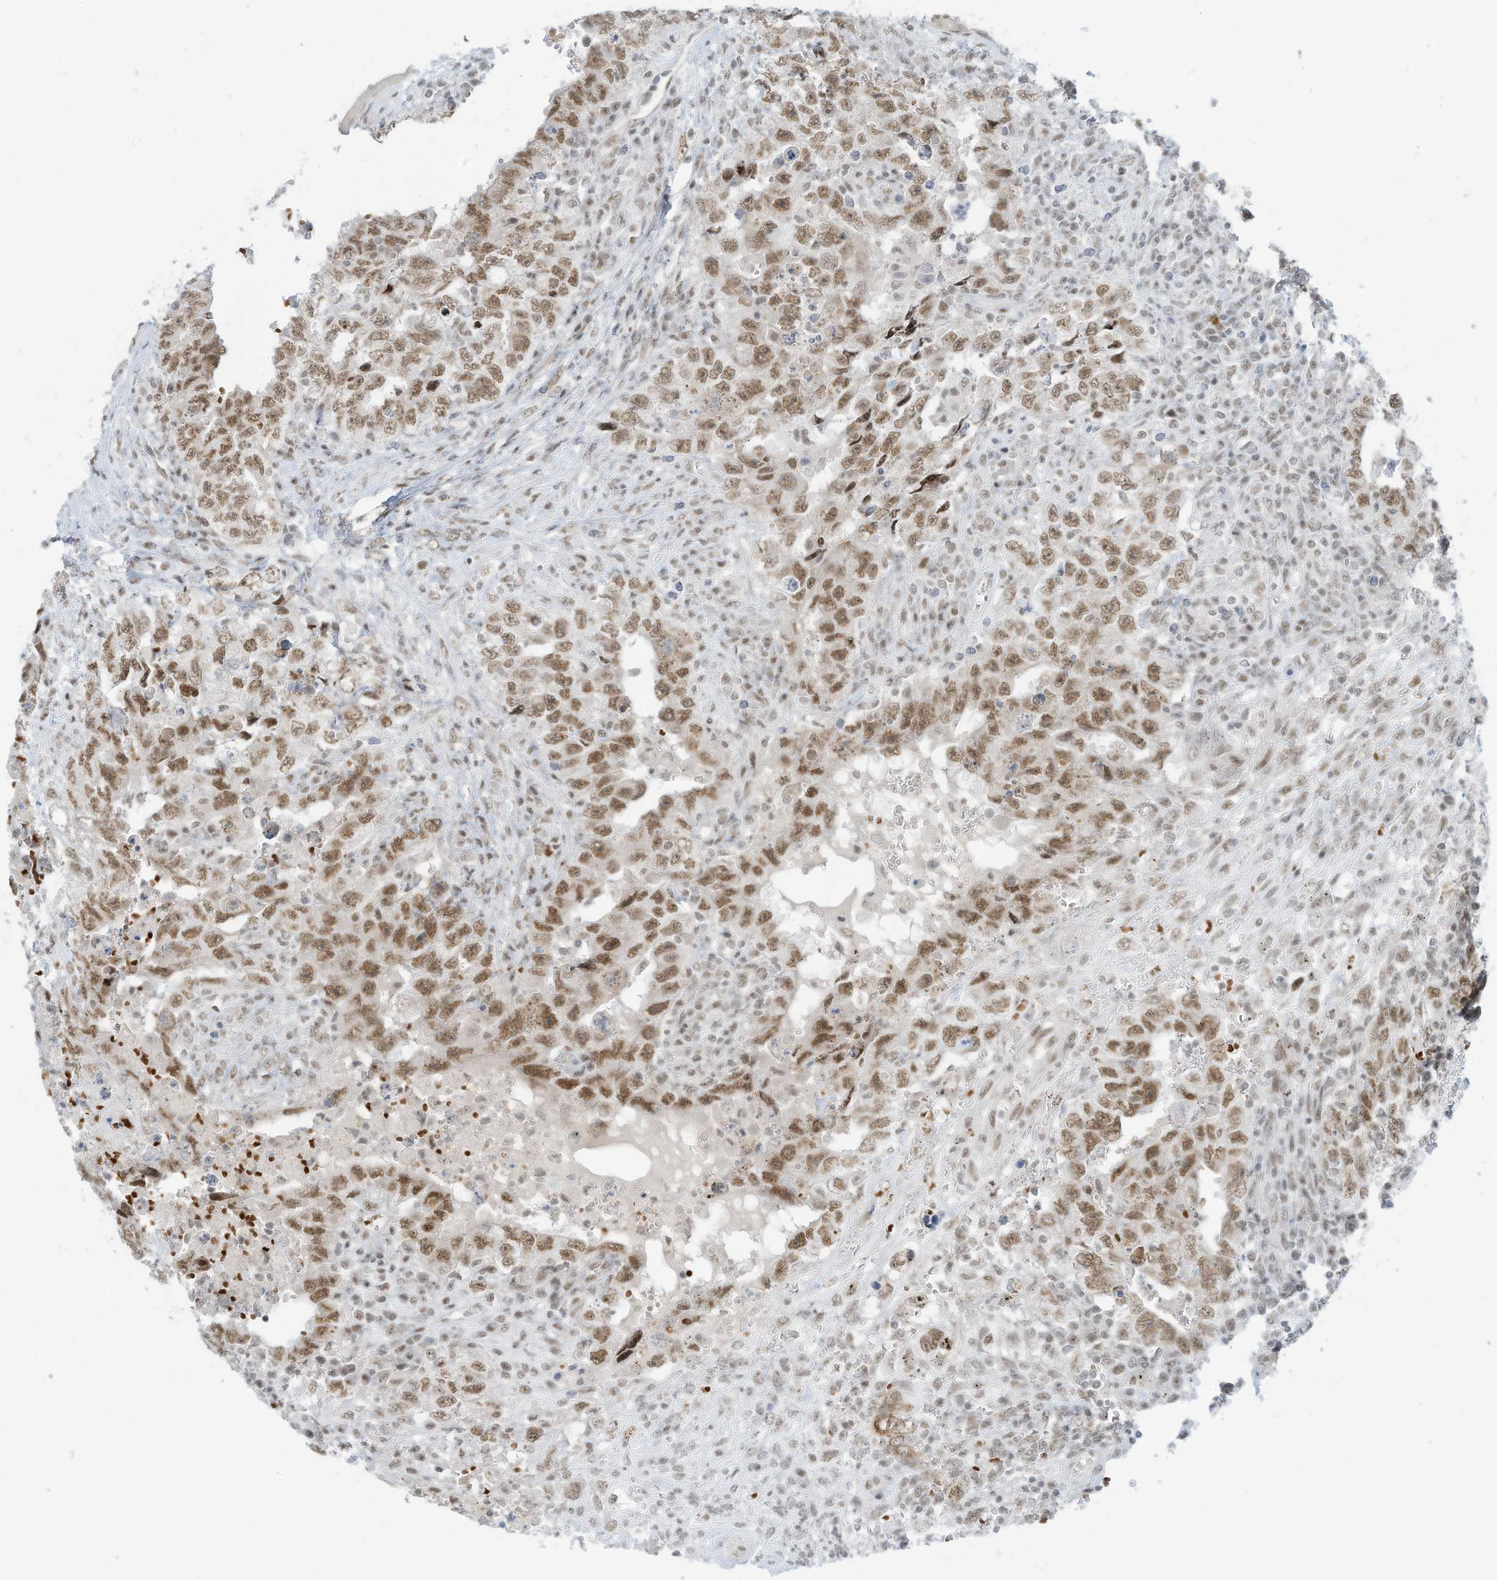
{"staining": {"intensity": "moderate", "quantity": ">75%", "location": "nuclear"}, "tissue": "testis cancer", "cell_type": "Tumor cells", "image_type": "cancer", "snomed": [{"axis": "morphology", "description": "Carcinoma, Embryonal, NOS"}, {"axis": "topography", "description": "Testis"}], "caption": "Moderate nuclear positivity is identified in approximately >75% of tumor cells in testis embryonal carcinoma.", "gene": "ECT2L", "patient": {"sex": "male", "age": 26}}